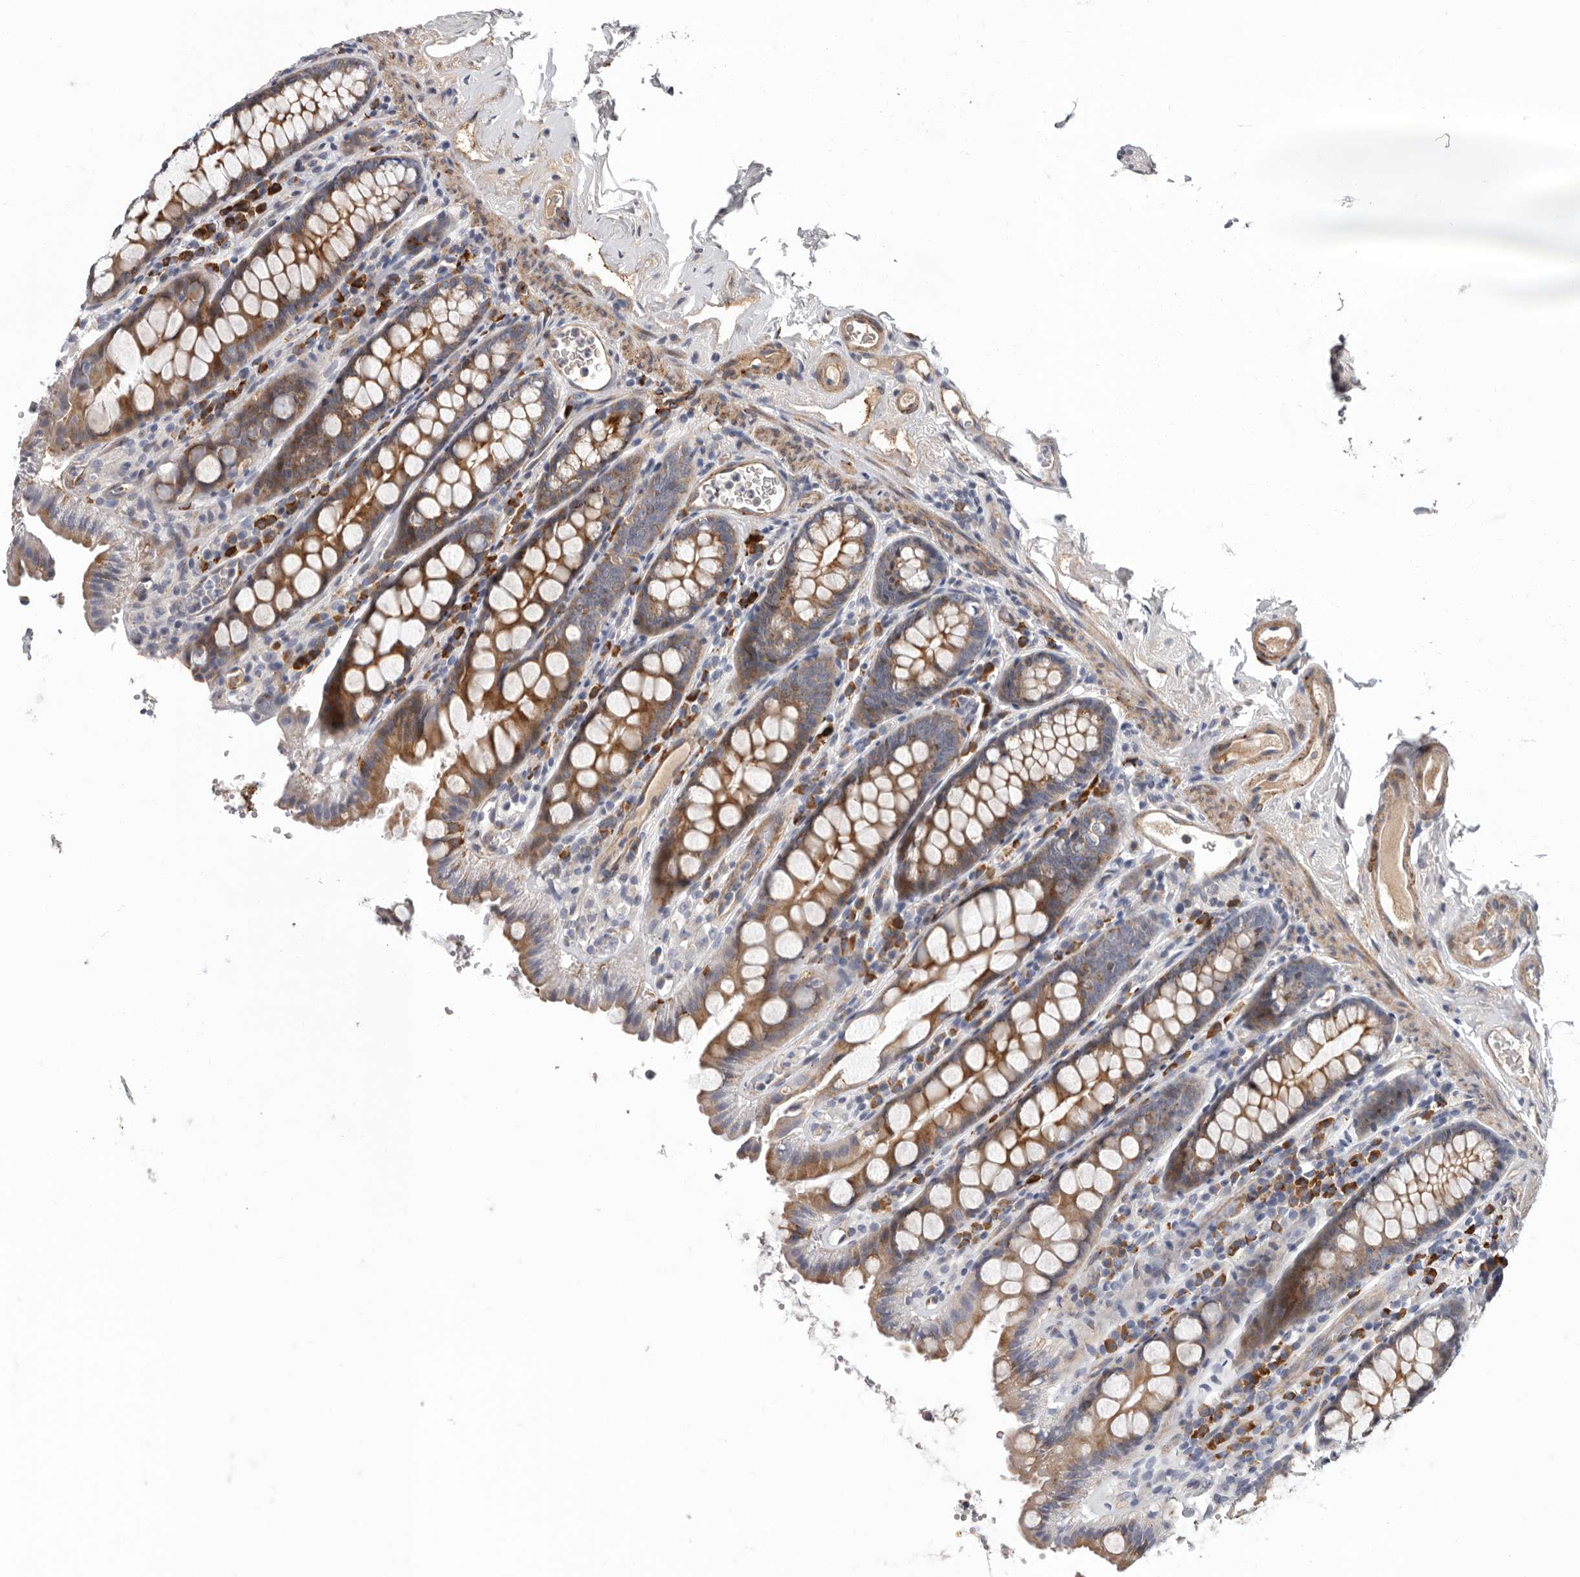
{"staining": {"intensity": "moderate", "quantity": ">75%", "location": "cytoplasmic/membranous"}, "tissue": "colon", "cell_type": "Endothelial cells", "image_type": "normal", "snomed": [{"axis": "morphology", "description": "Normal tissue, NOS"}, {"axis": "topography", "description": "Colon"}, {"axis": "topography", "description": "Peripheral nerve tissue"}], "caption": "The image reveals staining of benign colon, revealing moderate cytoplasmic/membranous protein positivity (brown color) within endothelial cells. Nuclei are stained in blue.", "gene": "ATXN3L", "patient": {"sex": "female", "age": 61}}